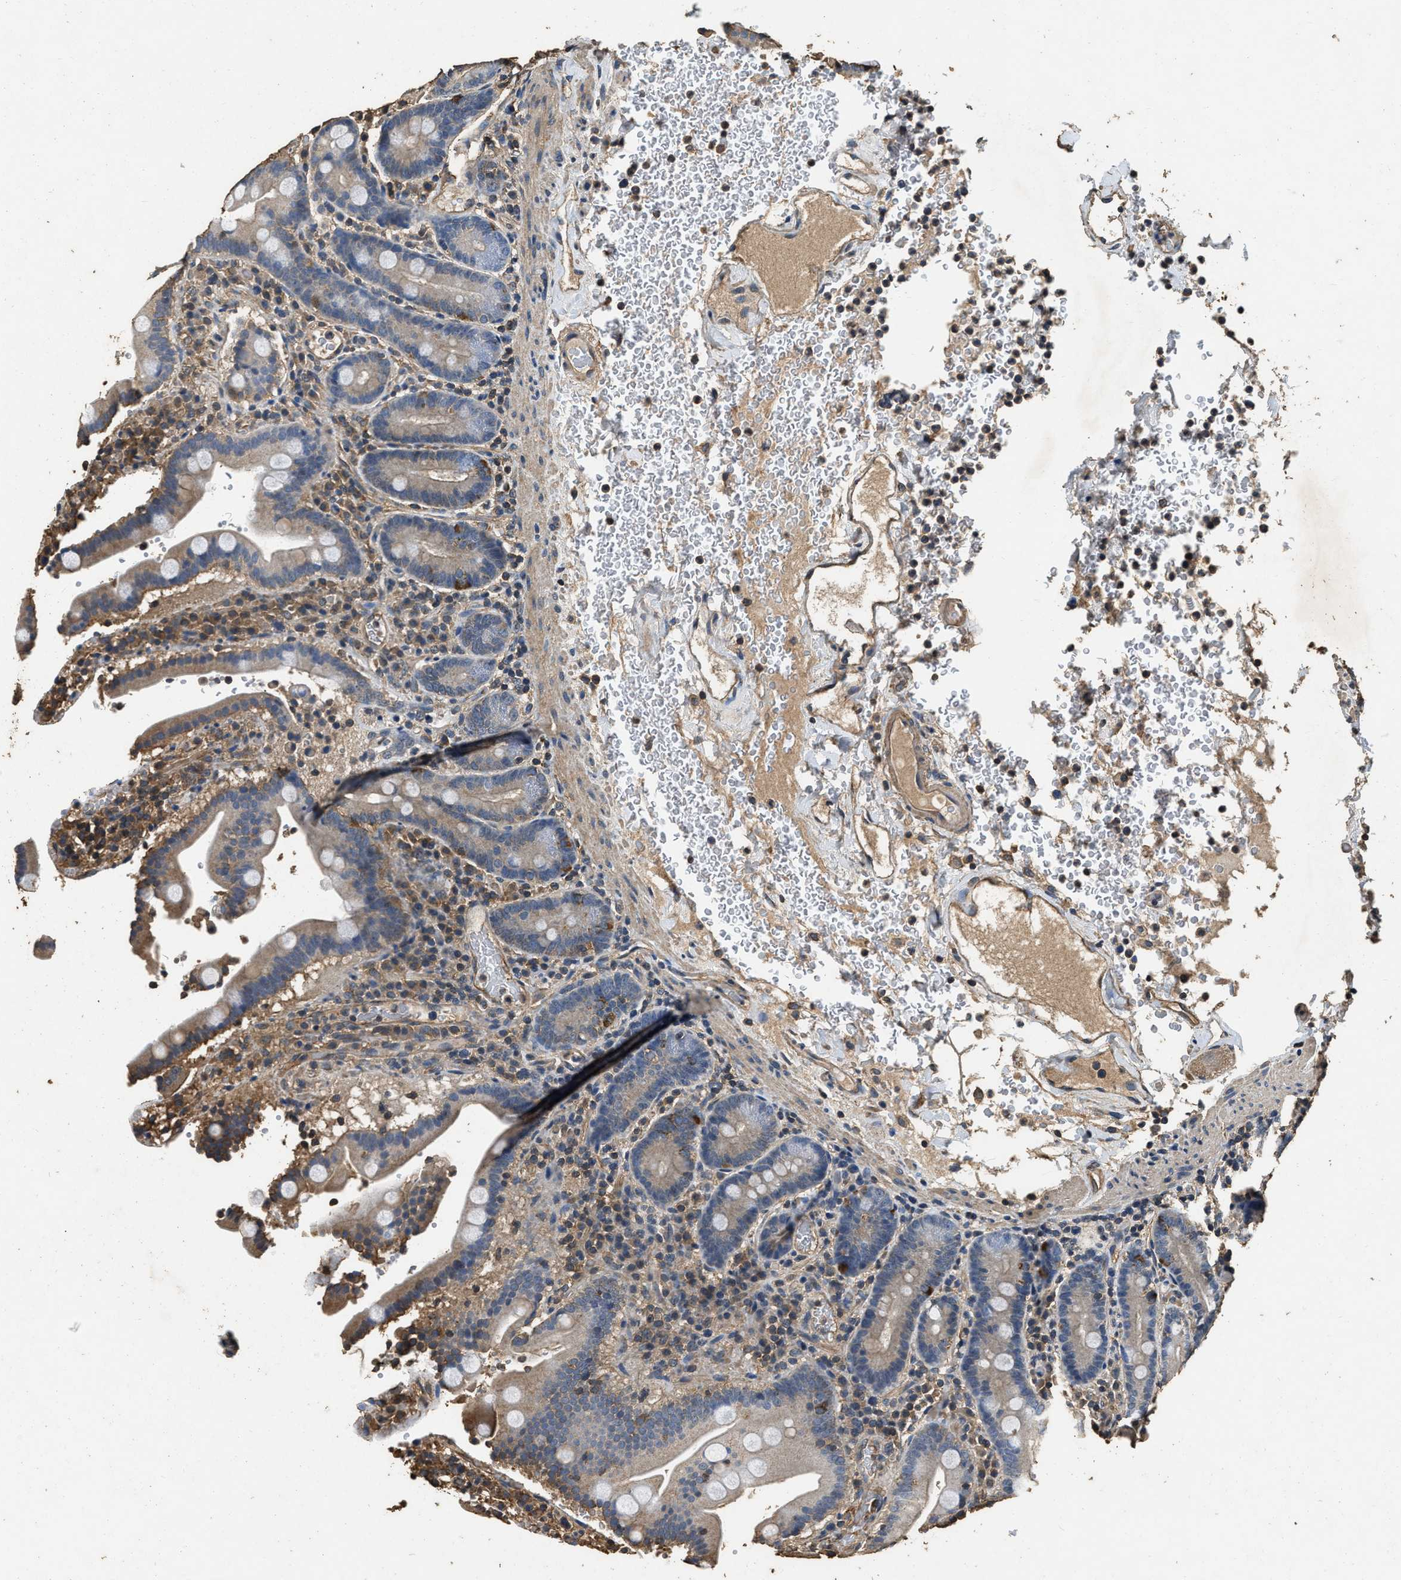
{"staining": {"intensity": "weak", "quantity": "<25%", "location": "cytoplasmic/membranous"}, "tissue": "duodenum", "cell_type": "Glandular cells", "image_type": "normal", "snomed": [{"axis": "morphology", "description": "Normal tissue, NOS"}, {"axis": "topography", "description": "Small intestine, NOS"}], "caption": "This is a image of immunohistochemistry (IHC) staining of benign duodenum, which shows no positivity in glandular cells. (DAB IHC with hematoxylin counter stain).", "gene": "MIB1", "patient": {"sex": "female", "age": 71}}